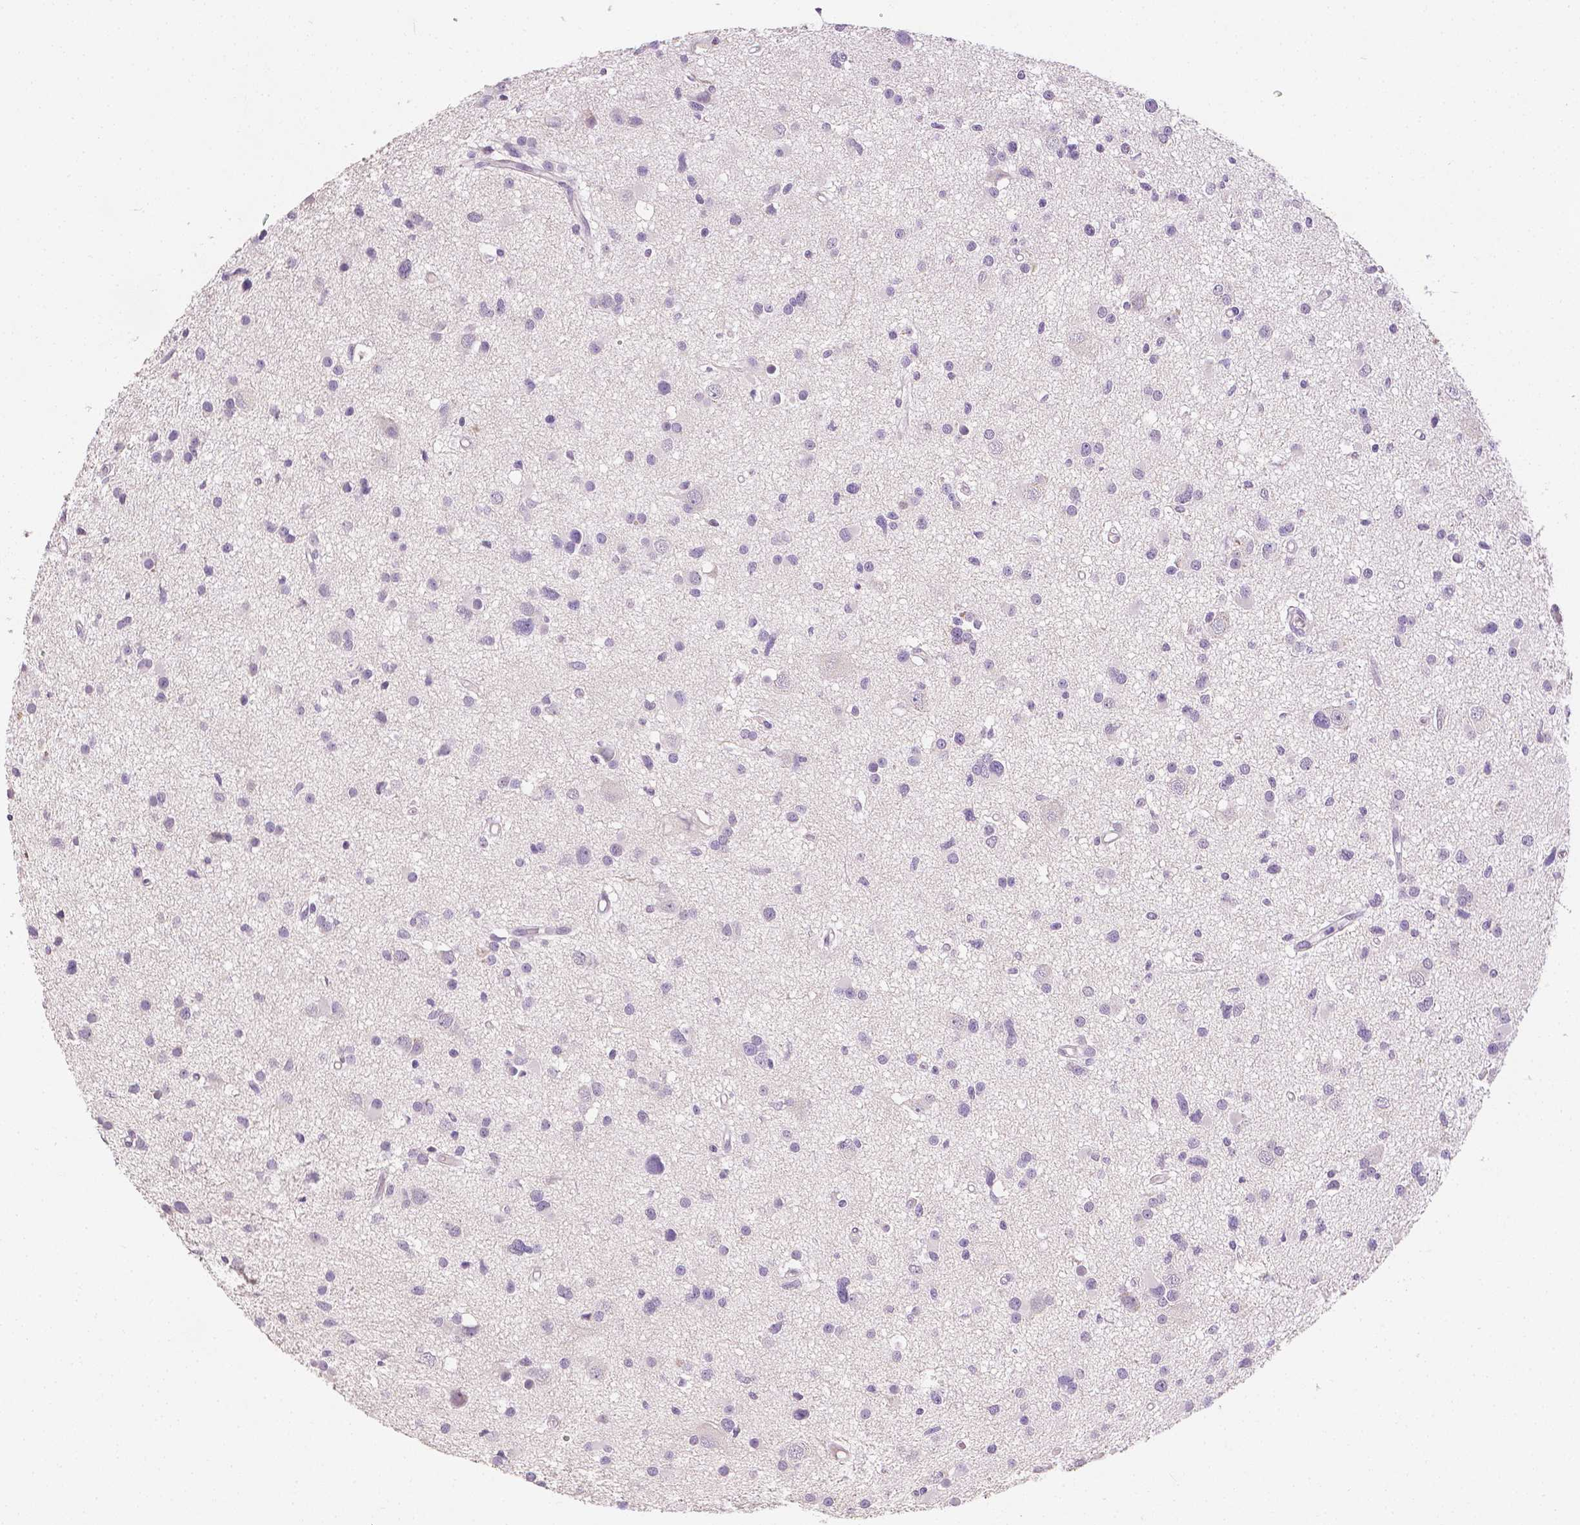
{"staining": {"intensity": "negative", "quantity": "none", "location": "none"}, "tissue": "glioma", "cell_type": "Tumor cells", "image_type": "cancer", "snomed": [{"axis": "morphology", "description": "Glioma, malignant, High grade"}, {"axis": "topography", "description": "Brain"}], "caption": "Tumor cells are negative for brown protein staining in glioma.", "gene": "TGM1", "patient": {"sex": "male", "age": 54}}